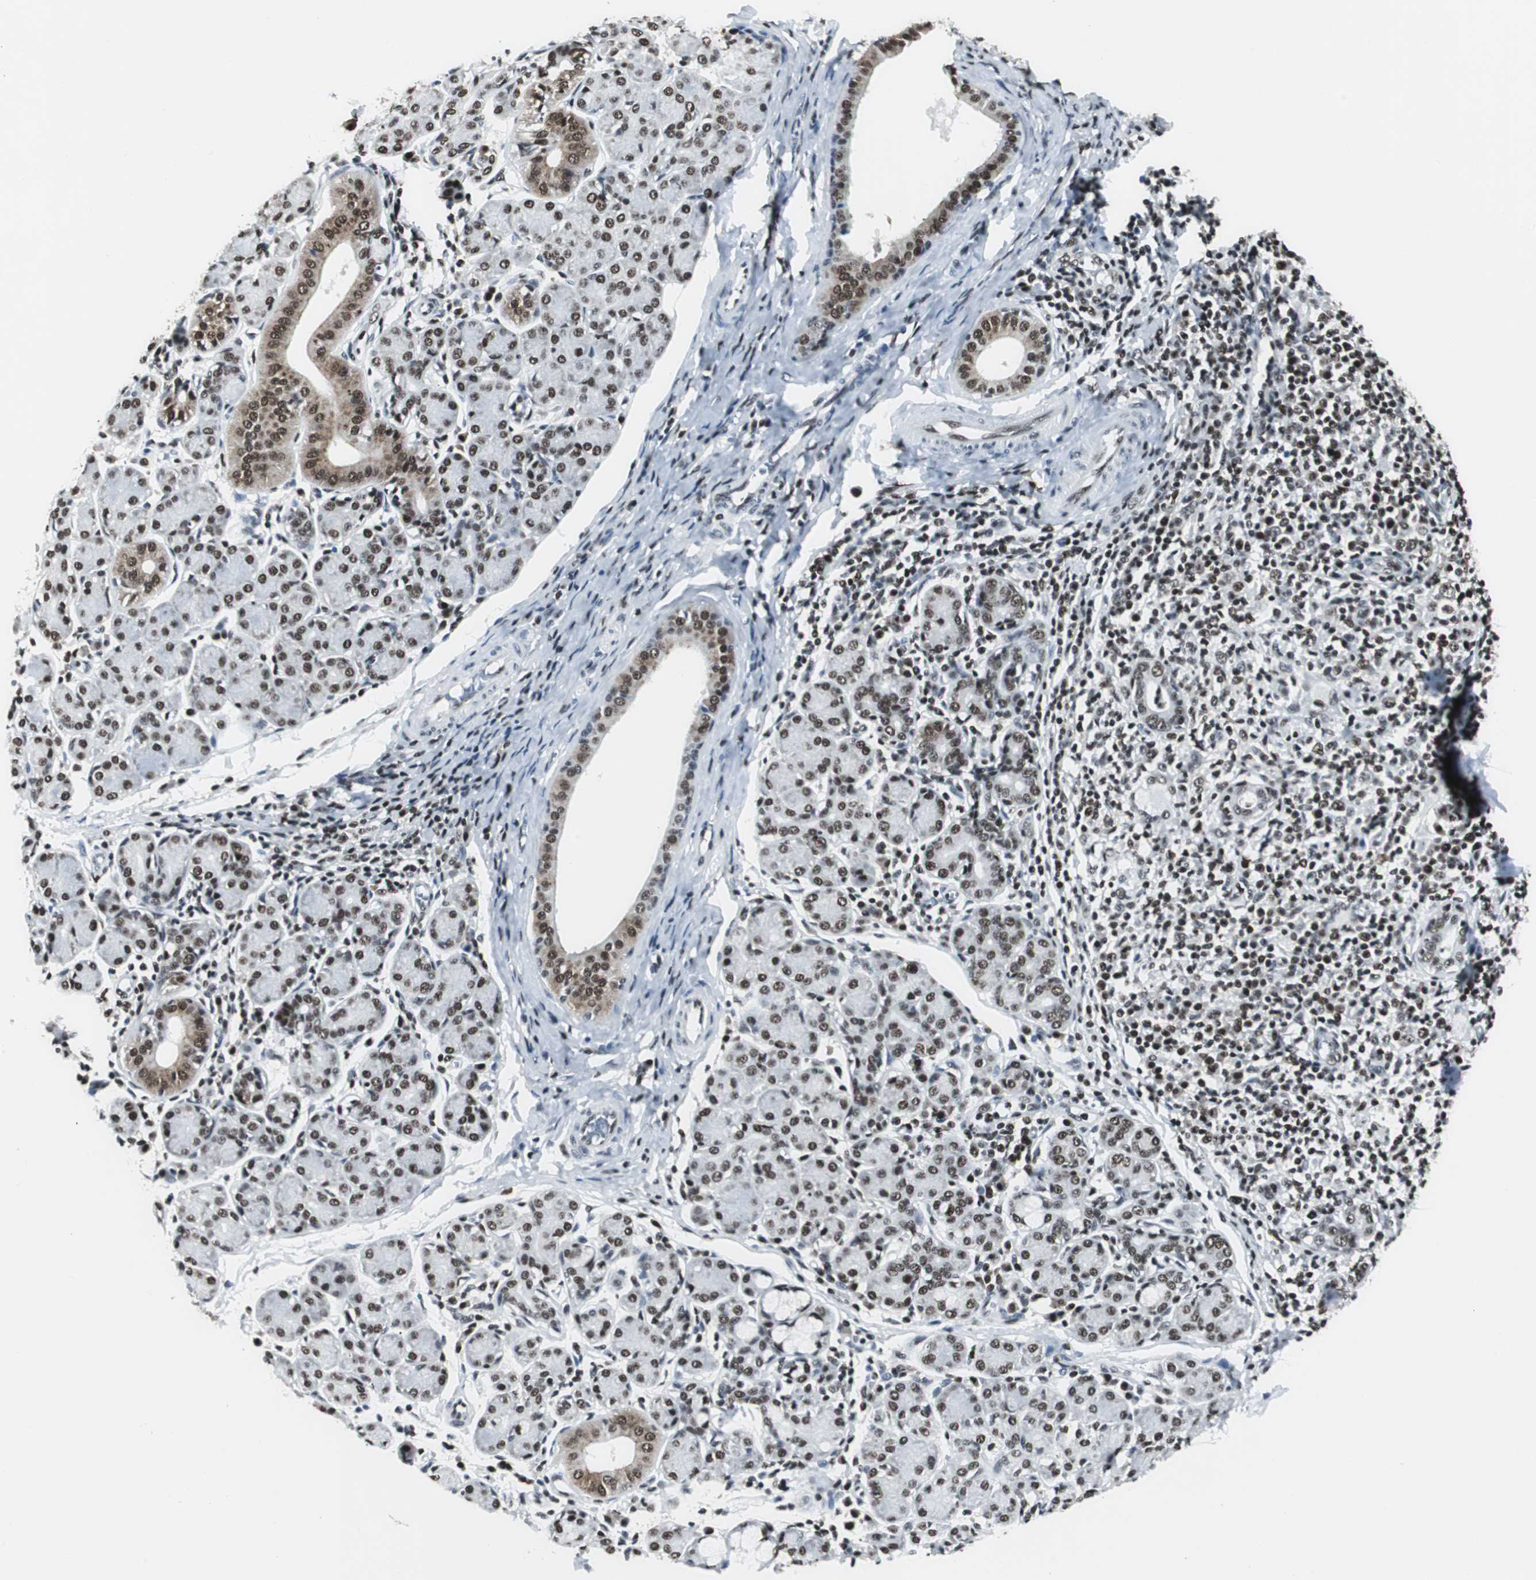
{"staining": {"intensity": "moderate", "quantity": ">75%", "location": "nuclear"}, "tissue": "salivary gland", "cell_type": "Glandular cells", "image_type": "normal", "snomed": [{"axis": "morphology", "description": "Normal tissue, NOS"}, {"axis": "morphology", "description": "Inflammation, NOS"}, {"axis": "topography", "description": "Lymph node"}, {"axis": "topography", "description": "Salivary gland"}], "caption": "Brown immunohistochemical staining in normal human salivary gland exhibits moderate nuclear expression in about >75% of glandular cells. Immunohistochemistry (ihc) stains the protein of interest in brown and the nuclei are stained blue.", "gene": "RAD9A", "patient": {"sex": "male", "age": 3}}